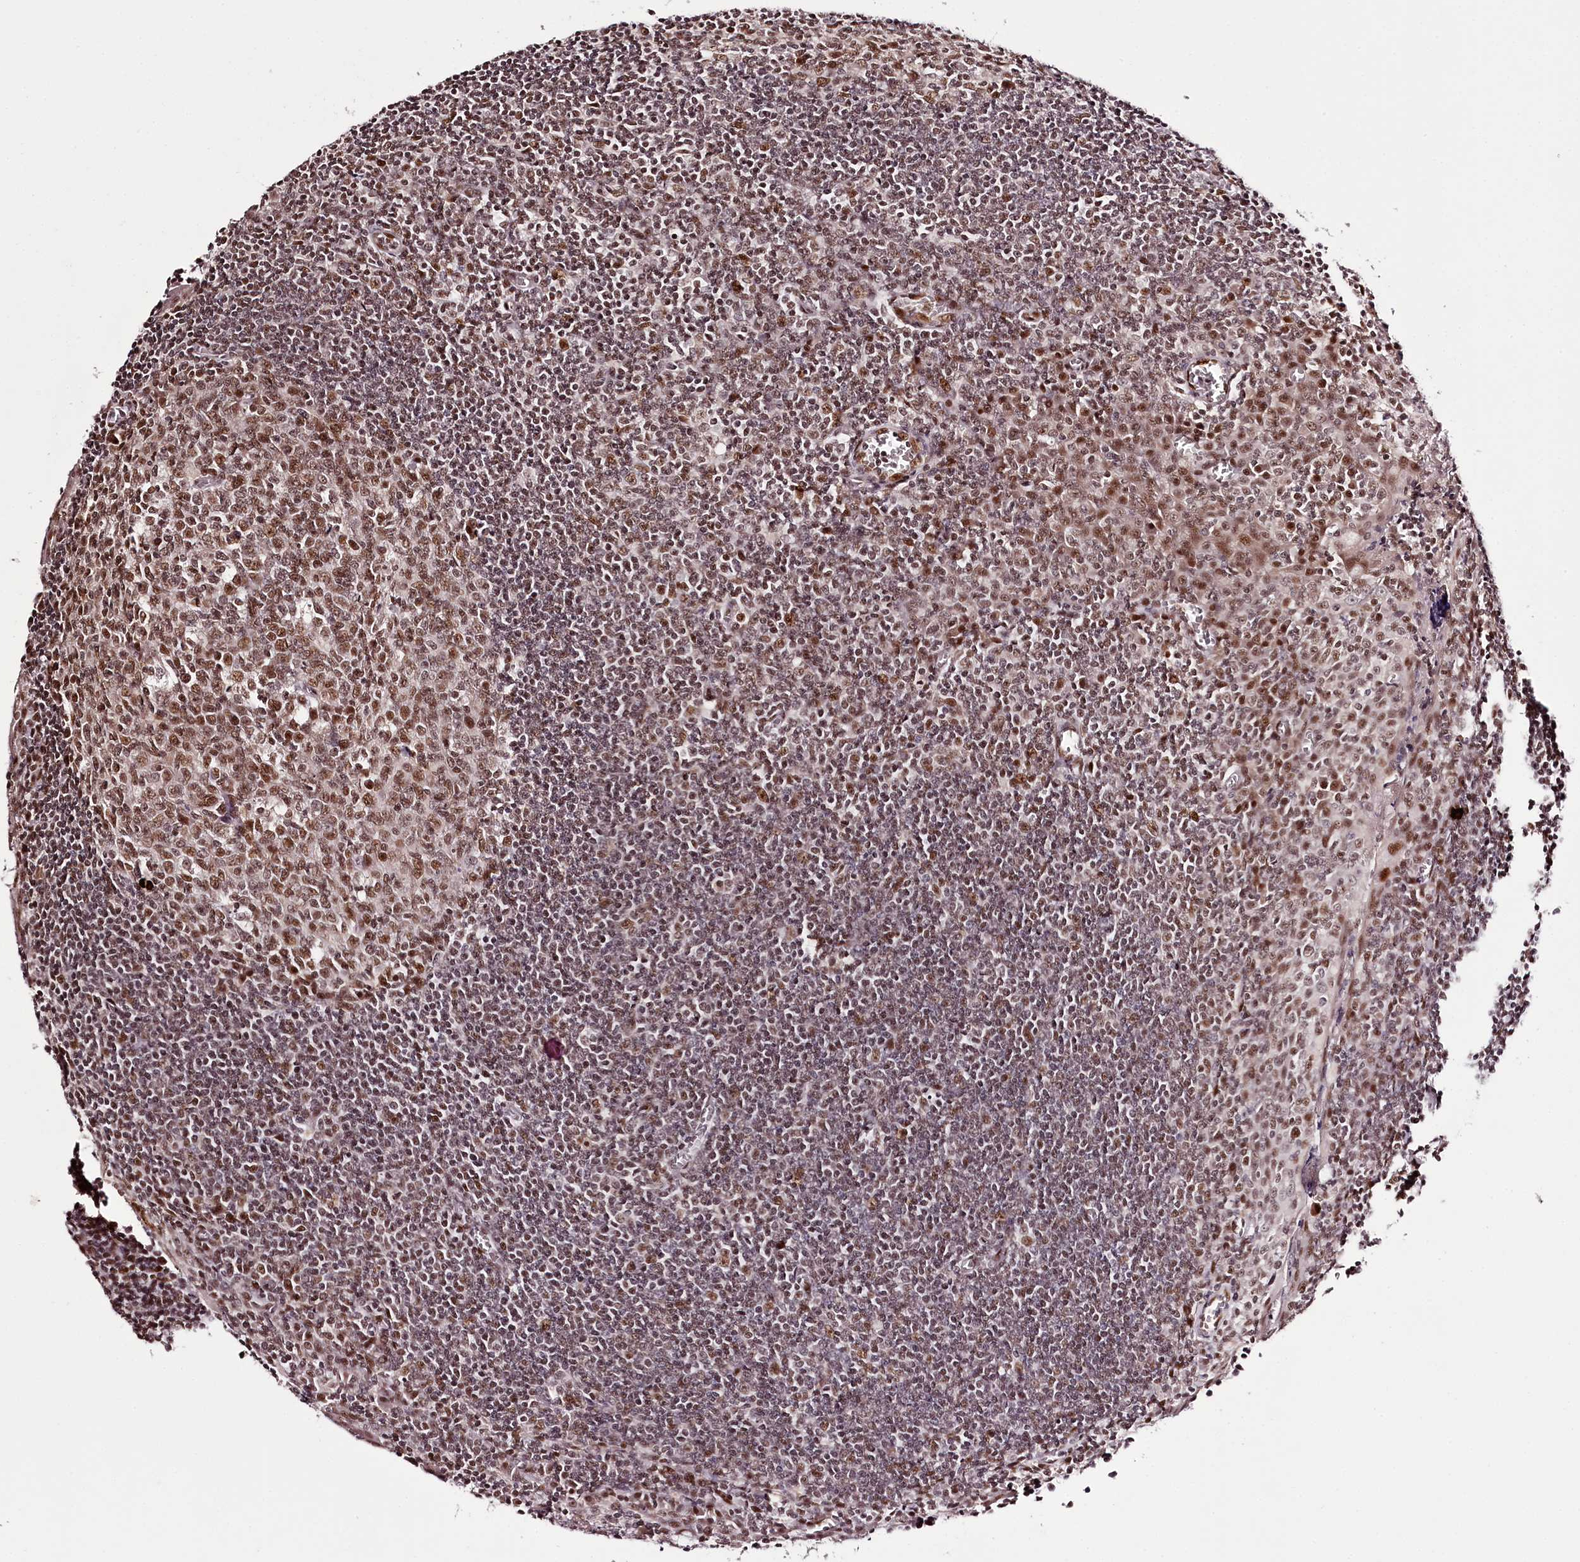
{"staining": {"intensity": "moderate", "quantity": ">75%", "location": "nuclear"}, "tissue": "tonsil", "cell_type": "Germinal center cells", "image_type": "normal", "snomed": [{"axis": "morphology", "description": "Normal tissue, NOS"}, {"axis": "topography", "description": "Tonsil"}], "caption": "Immunohistochemistry (DAB) staining of benign tonsil demonstrates moderate nuclear protein positivity in approximately >75% of germinal center cells.", "gene": "TTC33", "patient": {"sex": "male", "age": 27}}